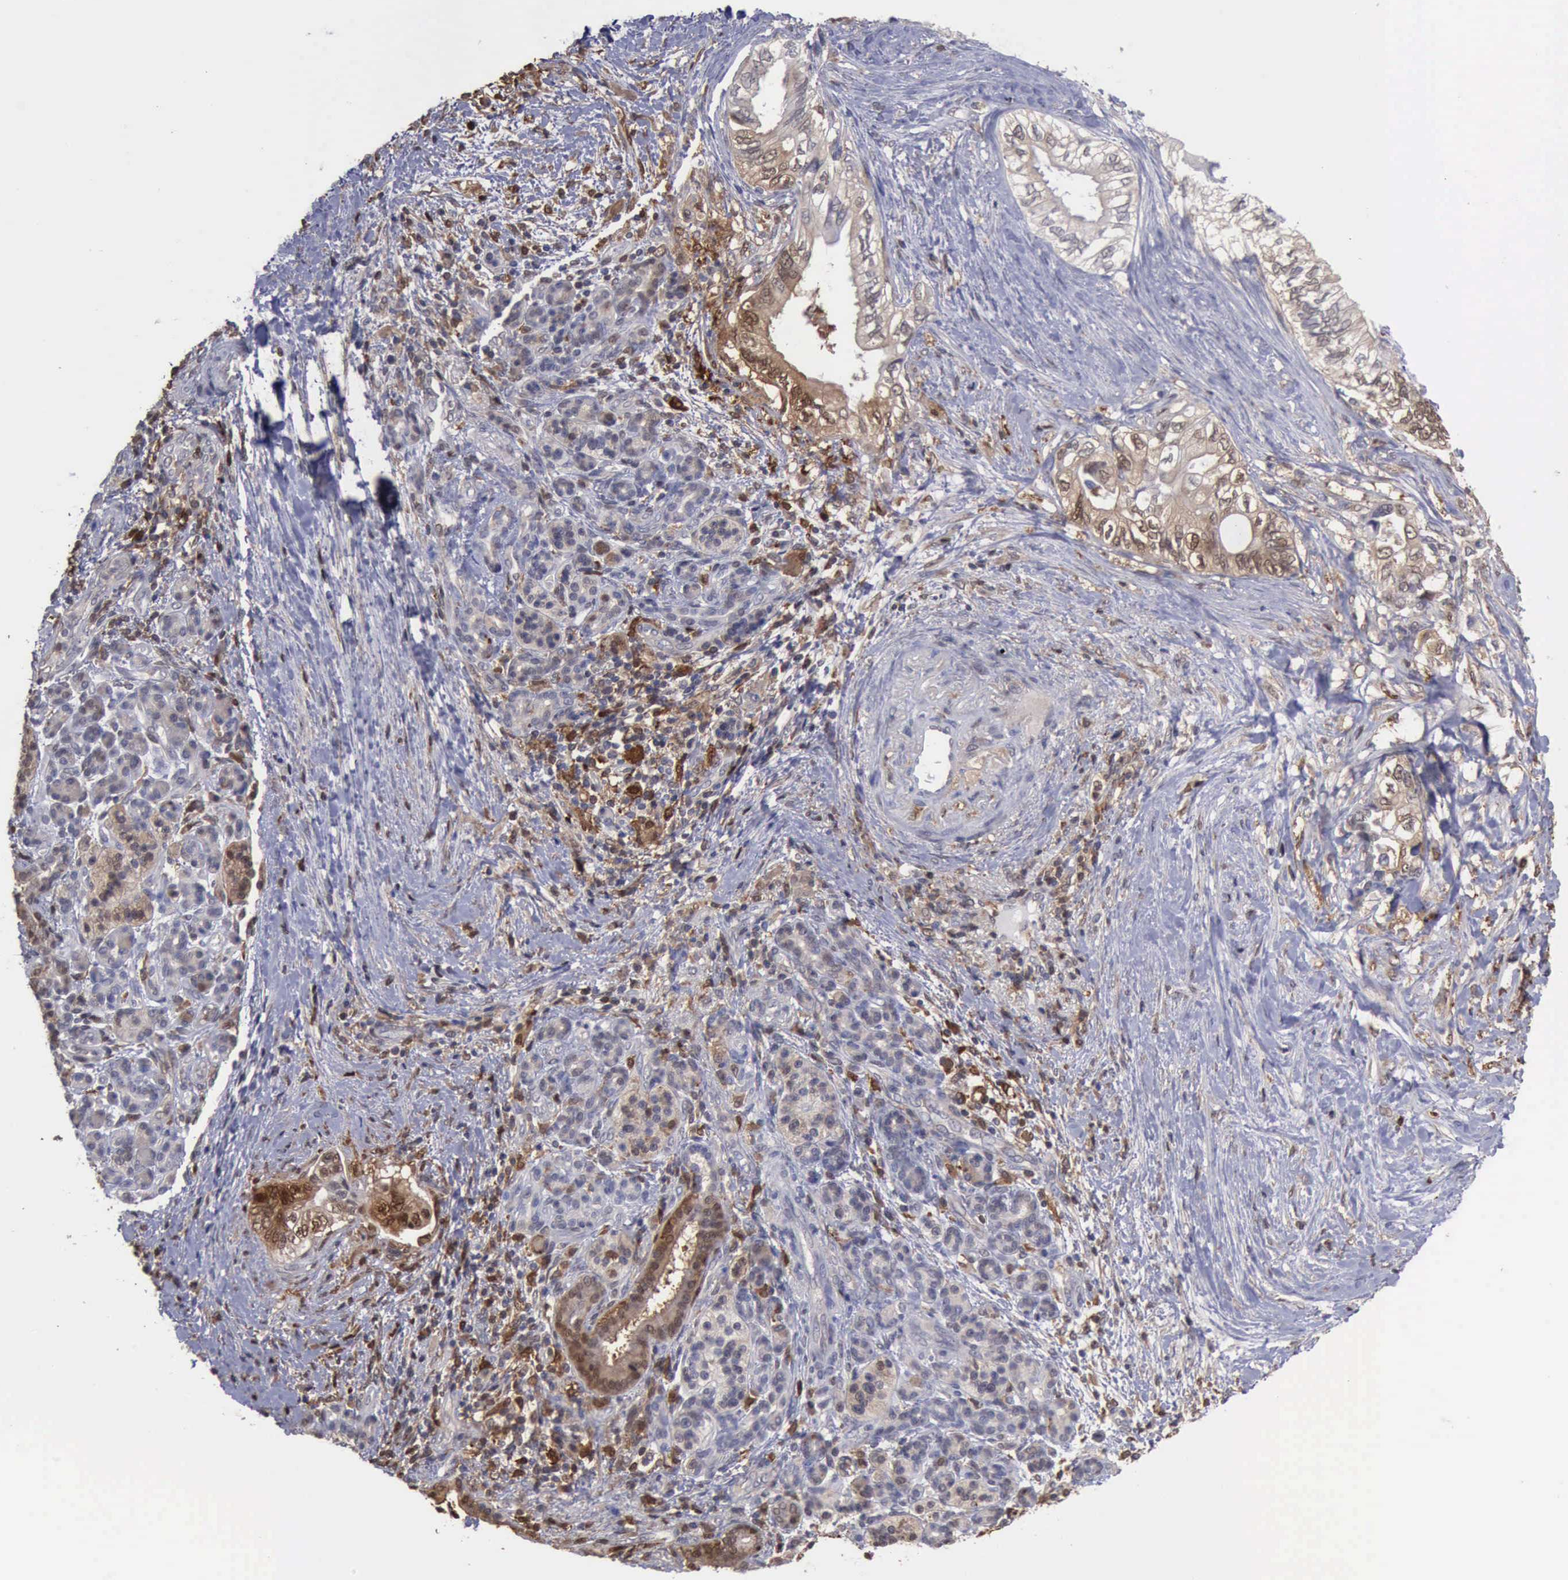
{"staining": {"intensity": "weak", "quantity": "25%-75%", "location": "cytoplasmic/membranous,nuclear"}, "tissue": "pancreatic cancer", "cell_type": "Tumor cells", "image_type": "cancer", "snomed": [{"axis": "morphology", "description": "Adenocarcinoma, NOS"}, {"axis": "topography", "description": "Pancreas"}], "caption": "Immunohistochemistry (IHC) micrograph of pancreatic cancer (adenocarcinoma) stained for a protein (brown), which demonstrates low levels of weak cytoplasmic/membranous and nuclear expression in about 25%-75% of tumor cells.", "gene": "STAT1", "patient": {"sex": "female", "age": 66}}